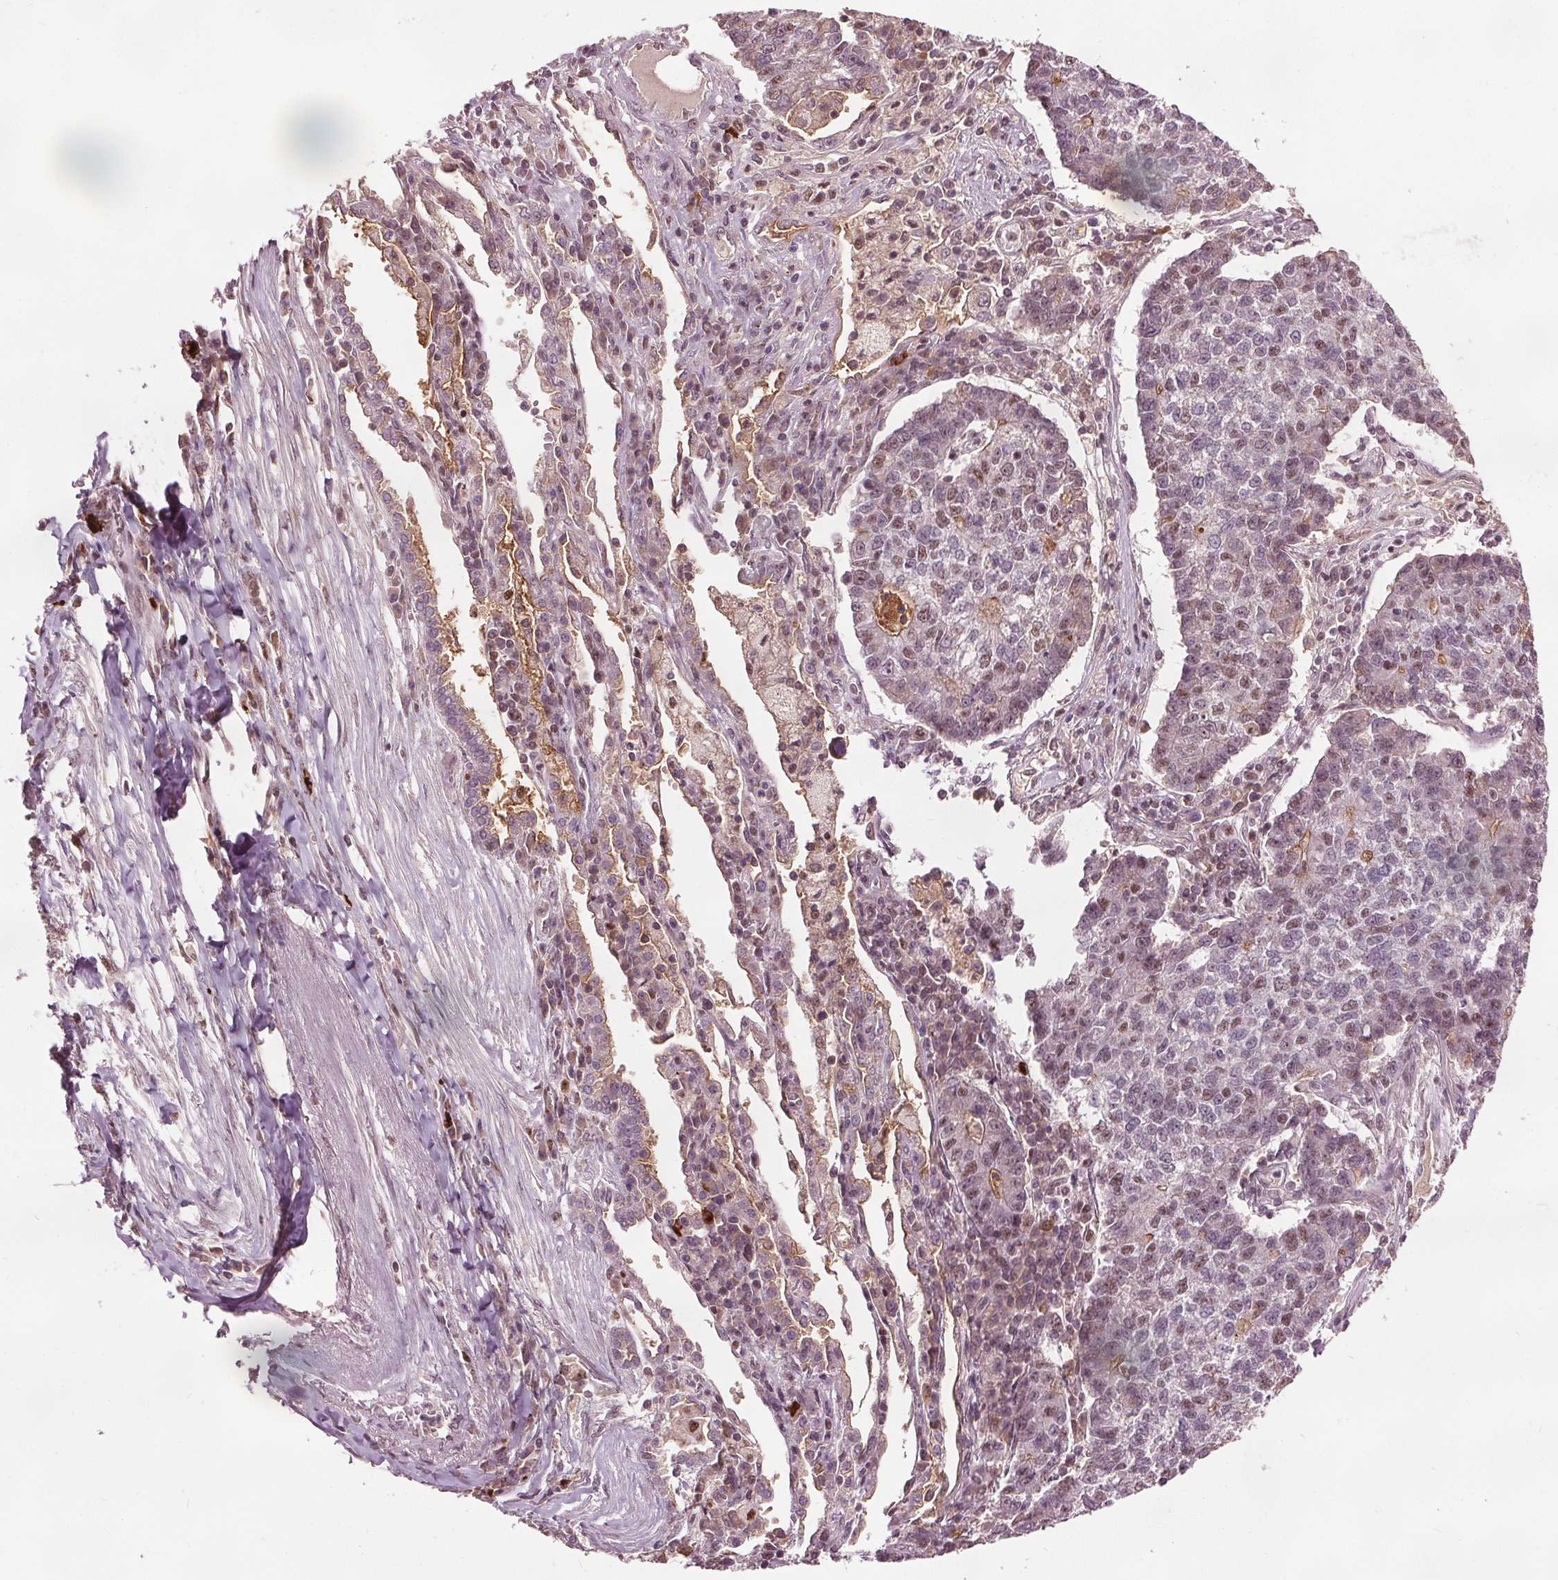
{"staining": {"intensity": "weak", "quantity": "<25%", "location": "cytoplasmic/membranous,nuclear"}, "tissue": "lung cancer", "cell_type": "Tumor cells", "image_type": "cancer", "snomed": [{"axis": "morphology", "description": "Adenocarcinoma, NOS"}, {"axis": "topography", "description": "Lung"}], "caption": "IHC micrograph of human lung cancer (adenocarcinoma) stained for a protein (brown), which reveals no staining in tumor cells.", "gene": "DDX11", "patient": {"sex": "male", "age": 57}}